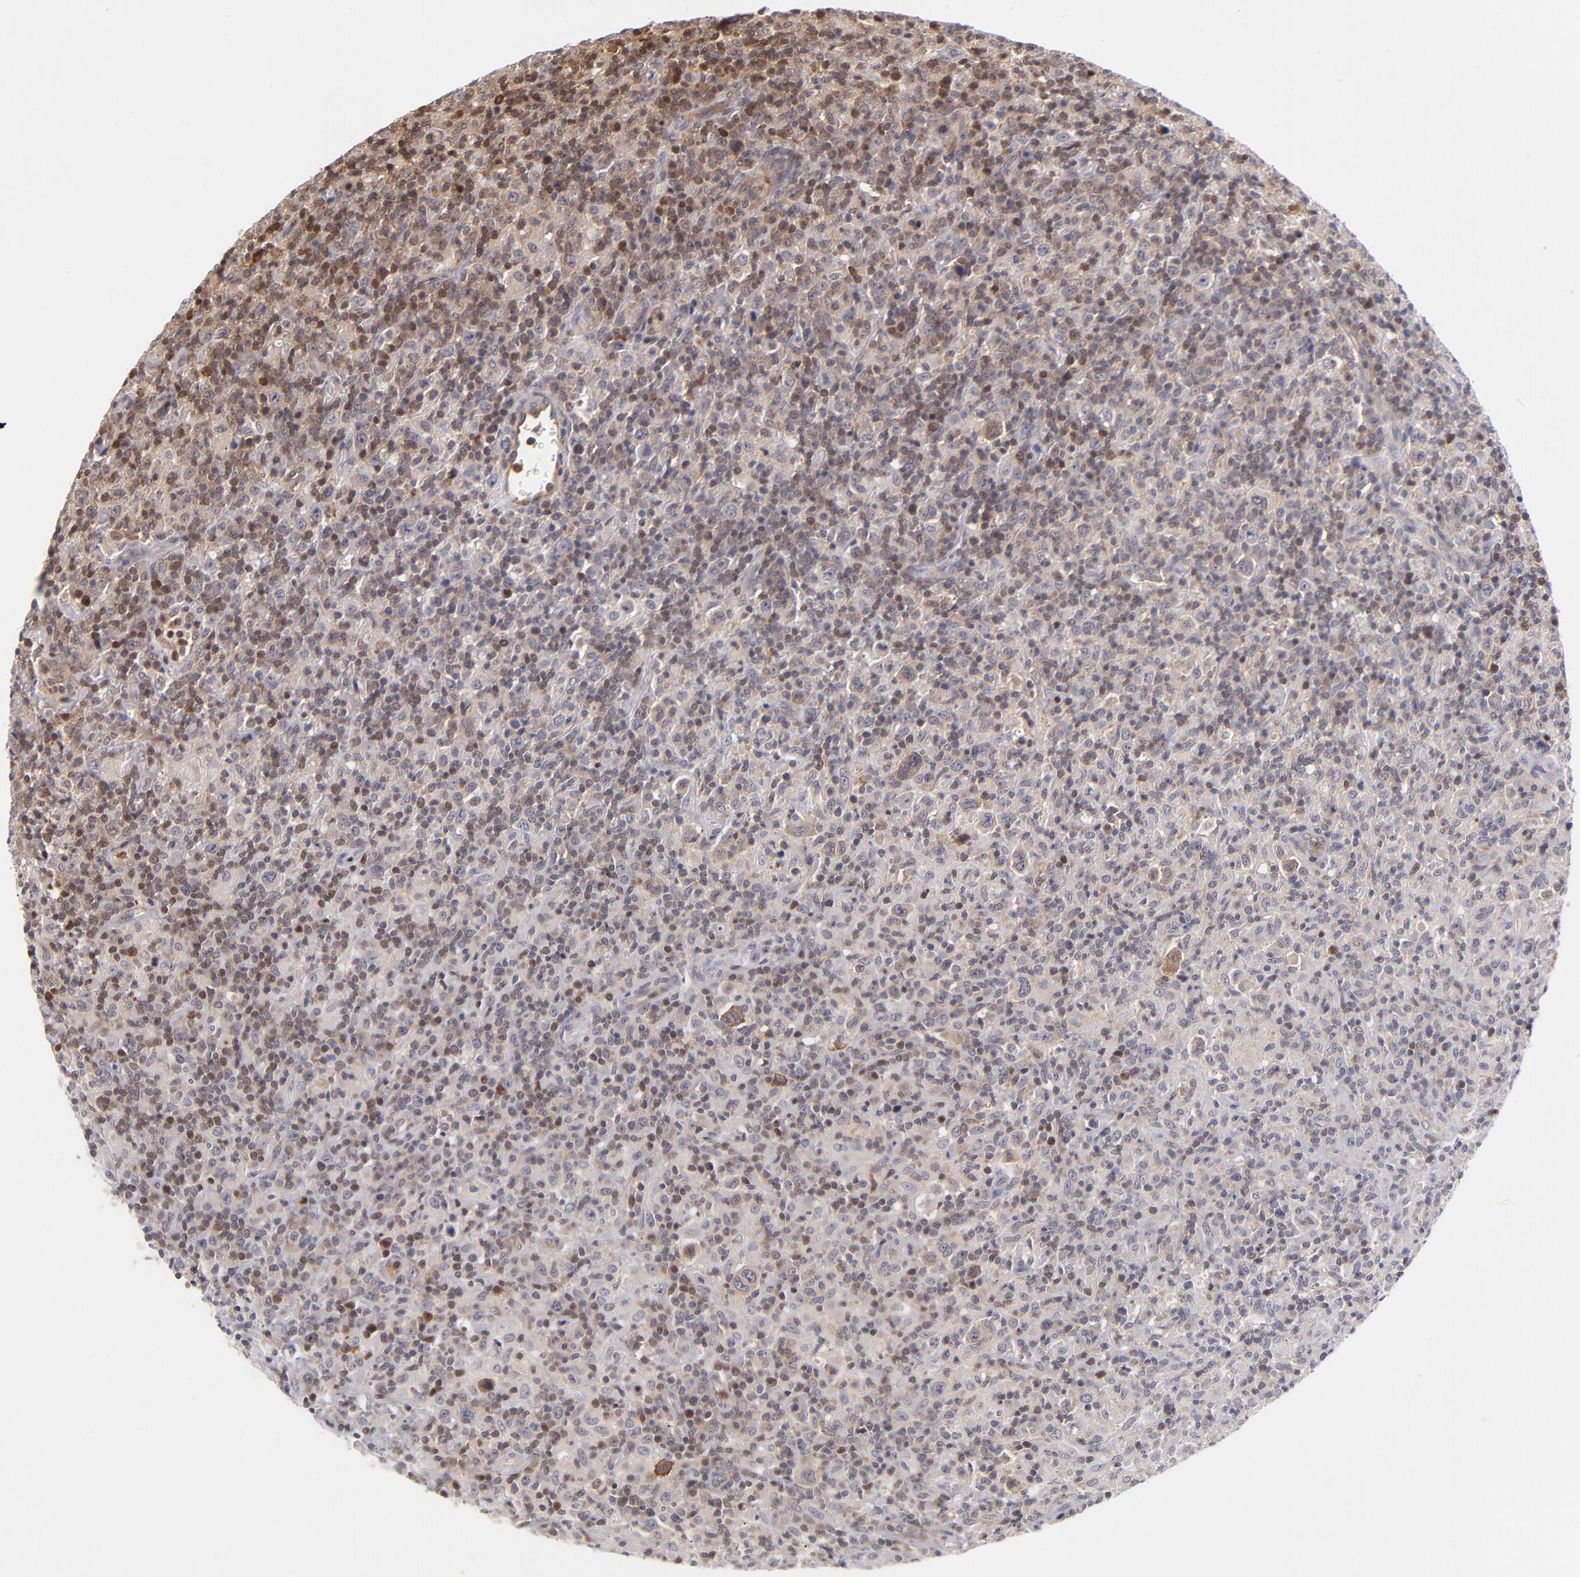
{"staining": {"intensity": "moderate", "quantity": "25%-75%", "location": "cytoplasmic/membranous,nuclear"}, "tissue": "lymphoma", "cell_type": "Tumor cells", "image_type": "cancer", "snomed": [{"axis": "morphology", "description": "Hodgkin's disease, NOS"}, {"axis": "topography", "description": "Lymph node"}], "caption": "Lymphoma tissue shows moderate cytoplasmic/membranous and nuclear staining in approximately 25%-75% of tumor cells", "gene": "YWHAB", "patient": {"sex": "male", "age": 65}}